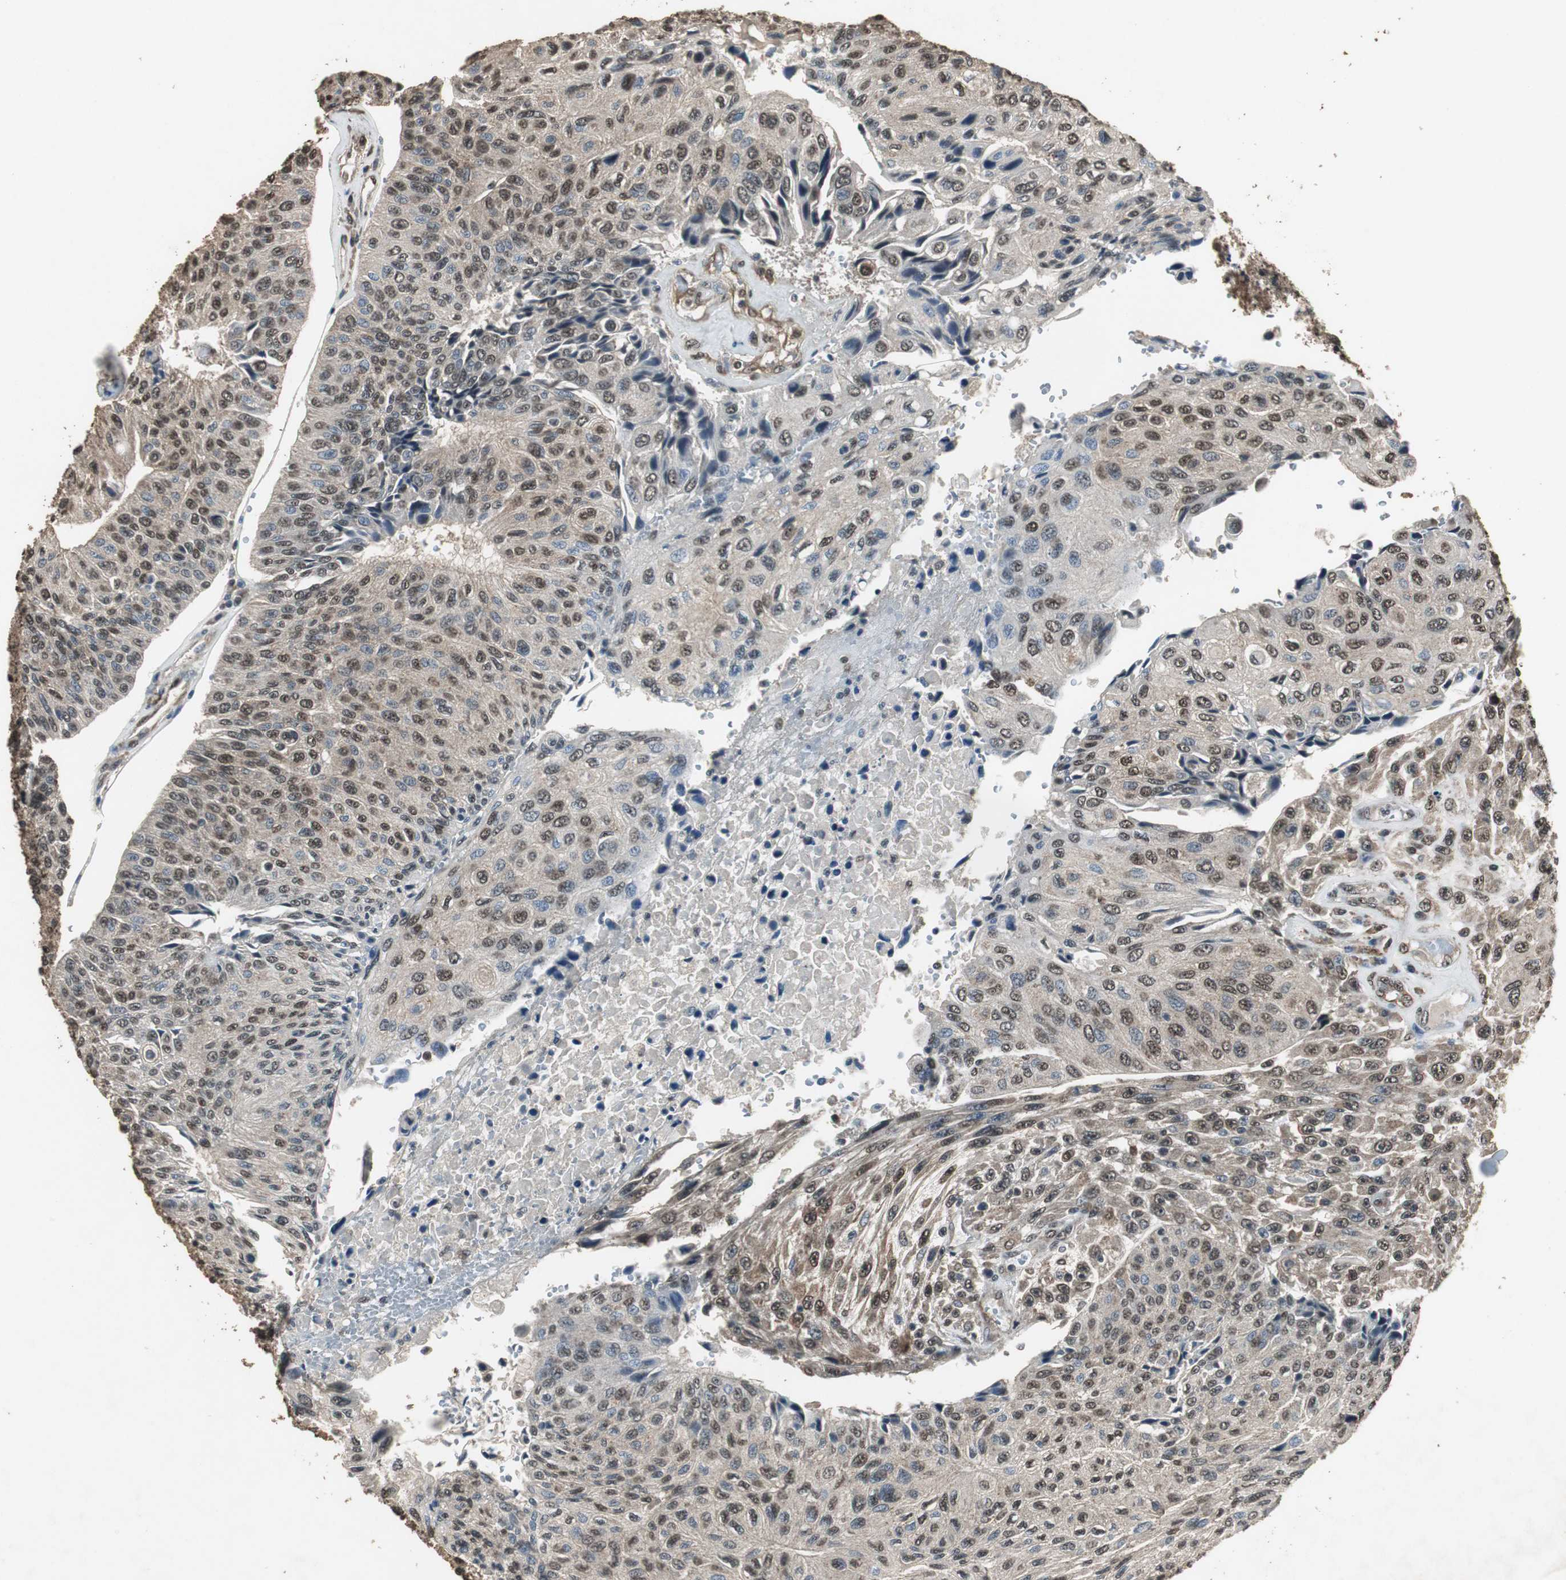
{"staining": {"intensity": "moderate", "quantity": ">75%", "location": "cytoplasmic/membranous,nuclear"}, "tissue": "urothelial cancer", "cell_type": "Tumor cells", "image_type": "cancer", "snomed": [{"axis": "morphology", "description": "Urothelial carcinoma, High grade"}, {"axis": "topography", "description": "Urinary bladder"}], "caption": "IHC of urothelial cancer reveals medium levels of moderate cytoplasmic/membranous and nuclear positivity in approximately >75% of tumor cells.", "gene": "PPP1R13B", "patient": {"sex": "male", "age": 66}}